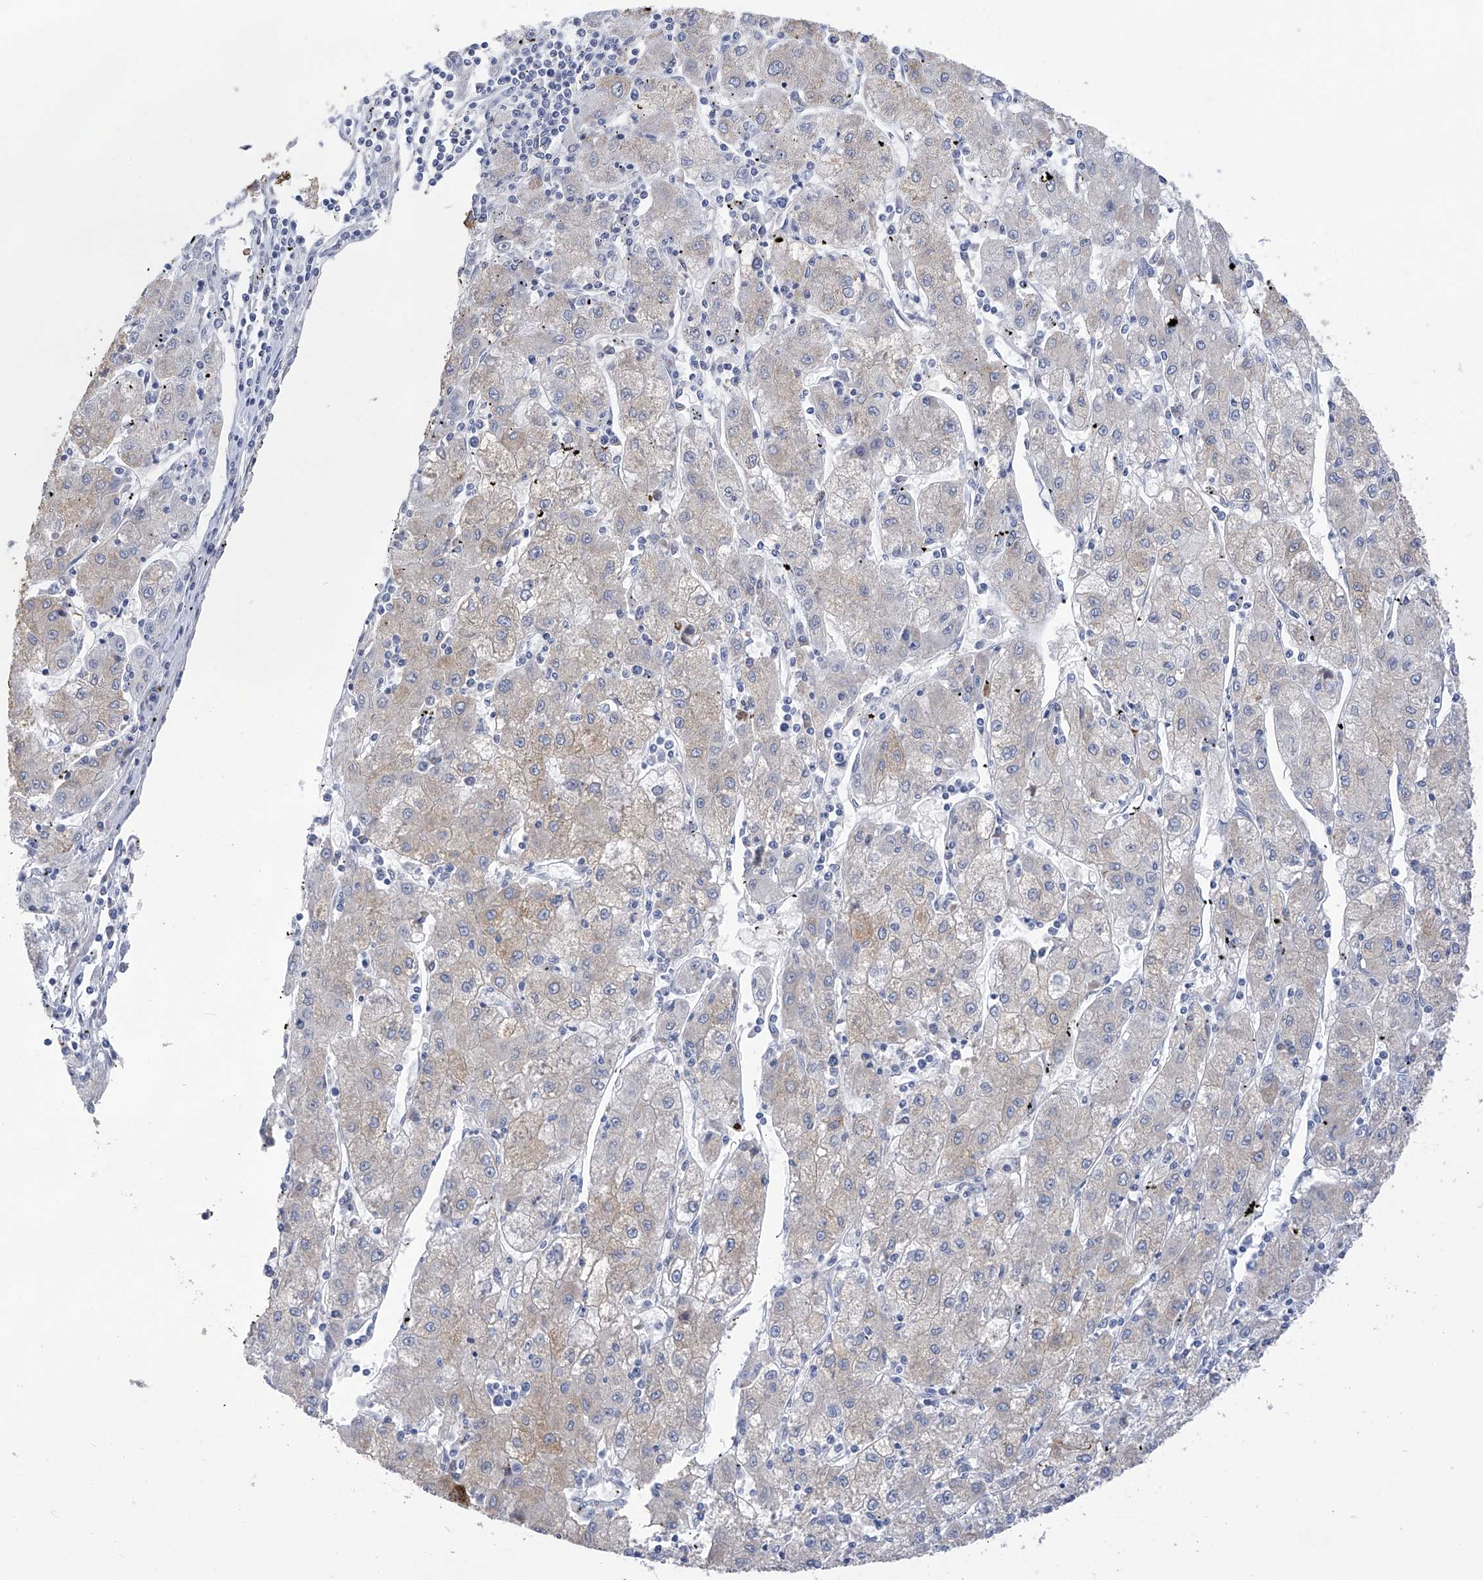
{"staining": {"intensity": "moderate", "quantity": "<25%", "location": "cytoplasmic/membranous"}, "tissue": "liver cancer", "cell_type": "Tumor cells", "image_type": "cancer", "snomed": [{"axis": "morphology", "description": "Carcinoma, Hepatocellular, NOS"}, {"axis": "topography", "description": "Liver"}], "caption": "Immunohistochemical staining of human hepatocellular carcinoma (liver) shows low levels of moderate cytoplasmic/membranous protein expression in approximately <25% of tumor cells.", "gene": "SLCO4A1", "patient": {"sex": "male", "age": 72}}